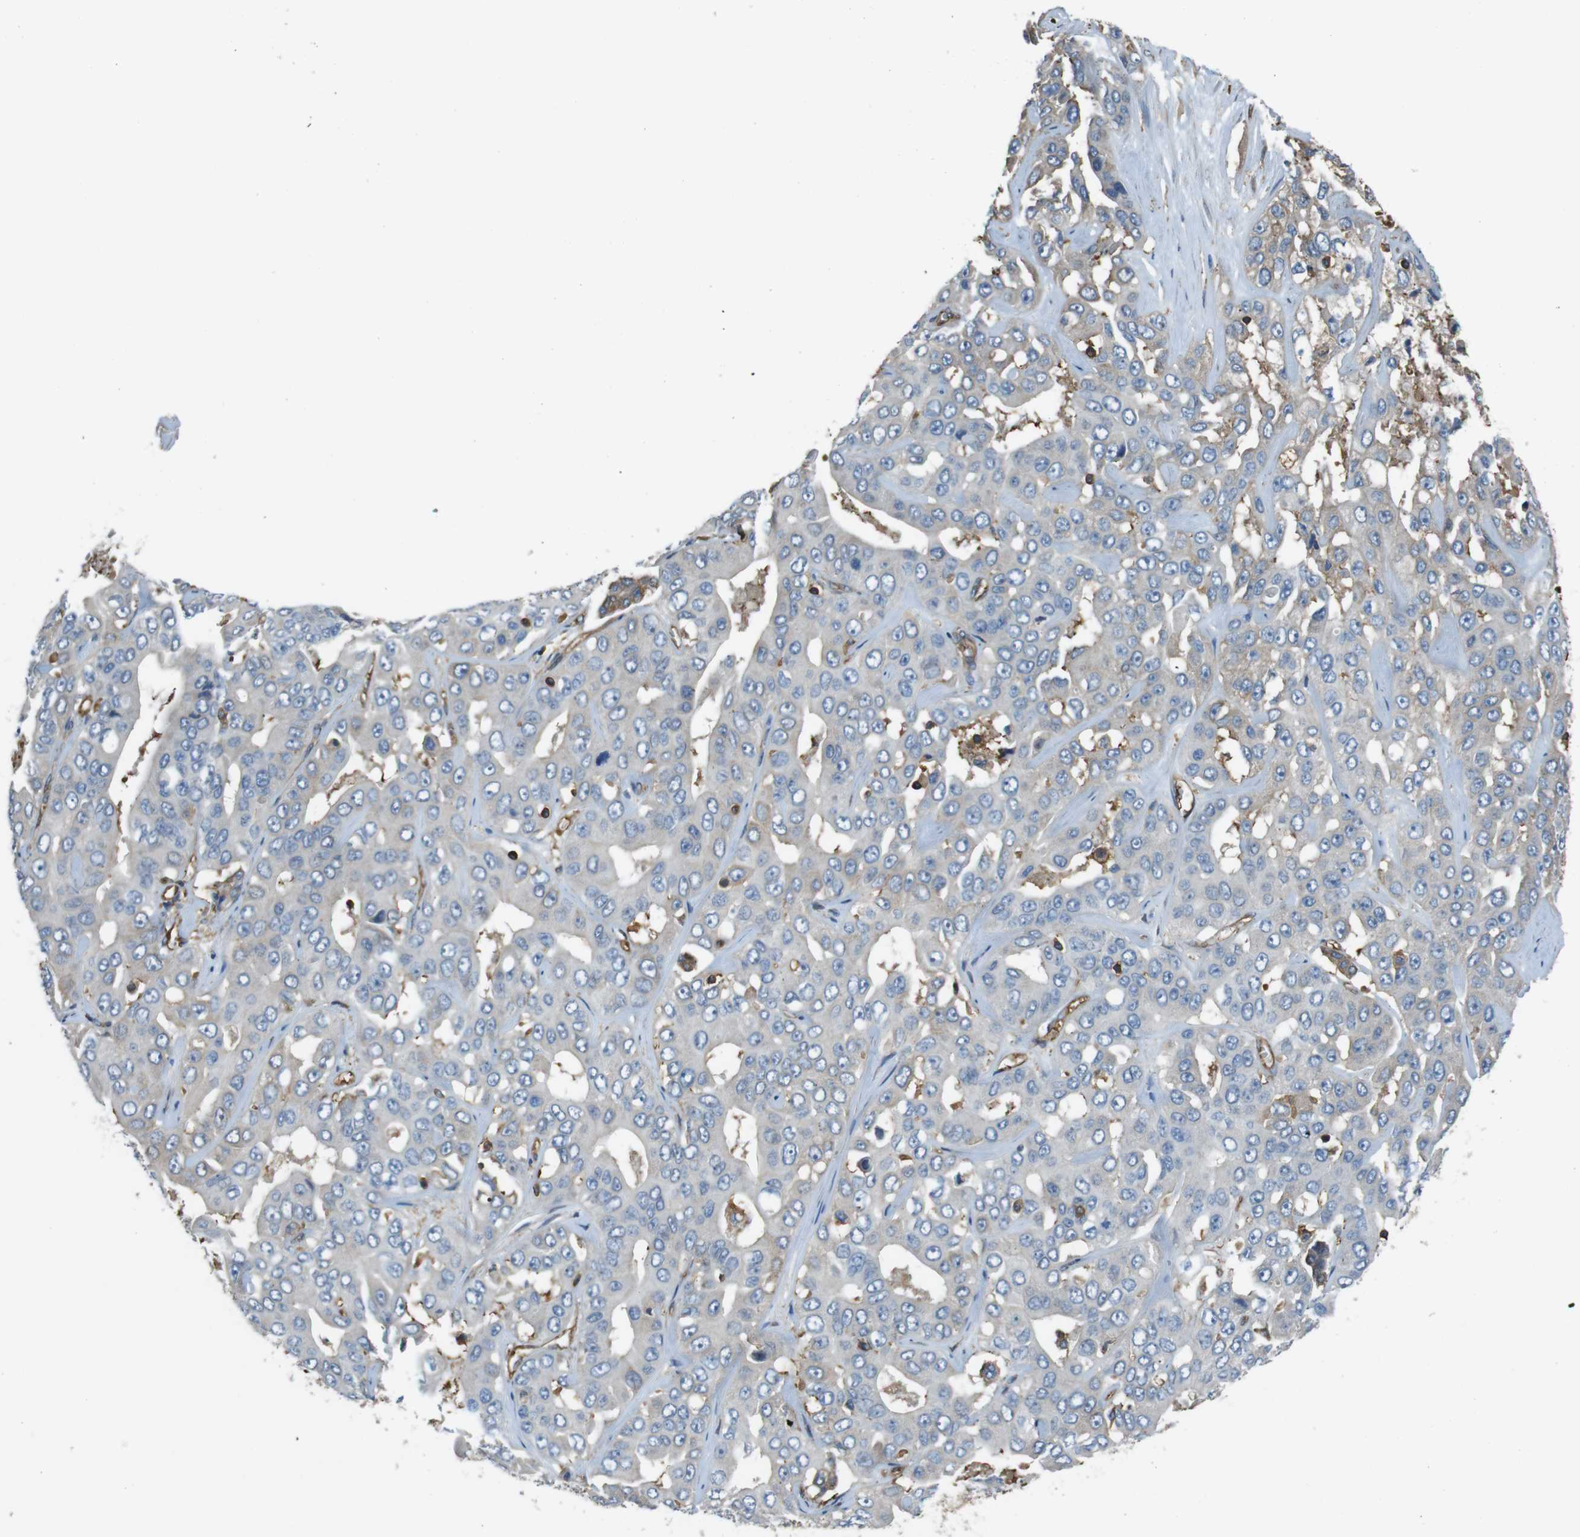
{"staining": {"intensity": "negative", "quantity": "none", "location": "none"}, "tissue": "liver cancer", "cell_type": "Tumor cells", "image_type": "cancer", "snomed": [{"axis": "morphology", "description": "Cholangiocarcinoma"}, {"axis": "topography", "description": "Liver"}], "caption": "Tumor cells are negative for brown protein staining in liver cancer (cholangiocarcinoma).", "gene": "FCAR", "patient": {"sex": "female", "age": 52}}